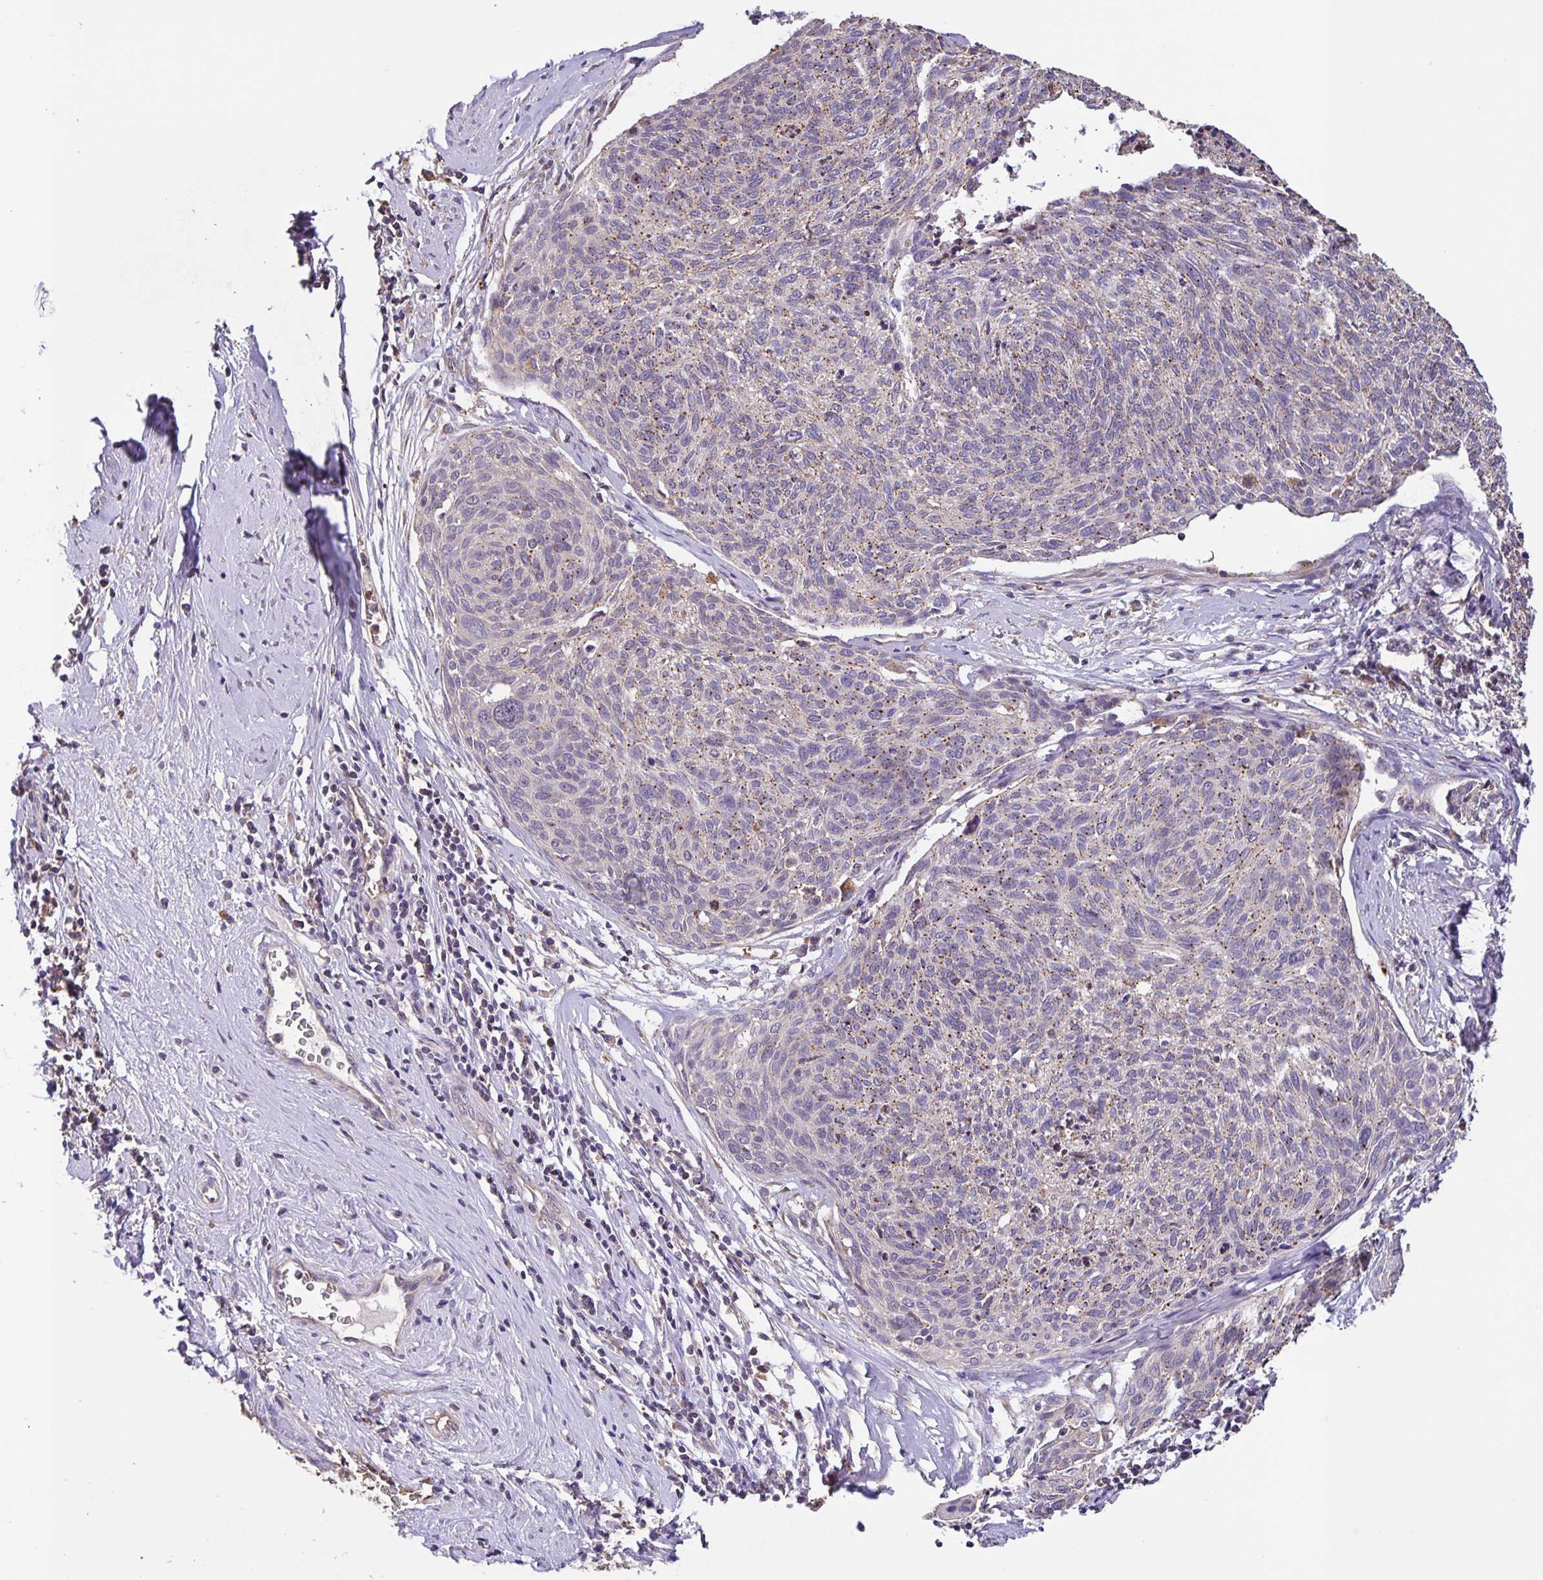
{"staining": {"intensity": "moderate", "quantity": "25%-75%", "location": "cytoplasmic/membranous"}, "tissue": "cervical cancer", "cell_type": "Tumor cells", "image_type": "cancer", "snomed": [{"axis": "morphology", "description": "Squamous cell carcinoma, NOS"}, {"axis": "topography", "description": "Cervix"}], "caption": "Human squamous cell carcinoma (cervical) stained for a protein (brown) shows moderate cytoplasmic/membranous positive staining in approximately 25%-75% of tumor cells.", "gene": "TMEM71", "patient": {"sex": "female", "age": 49}}